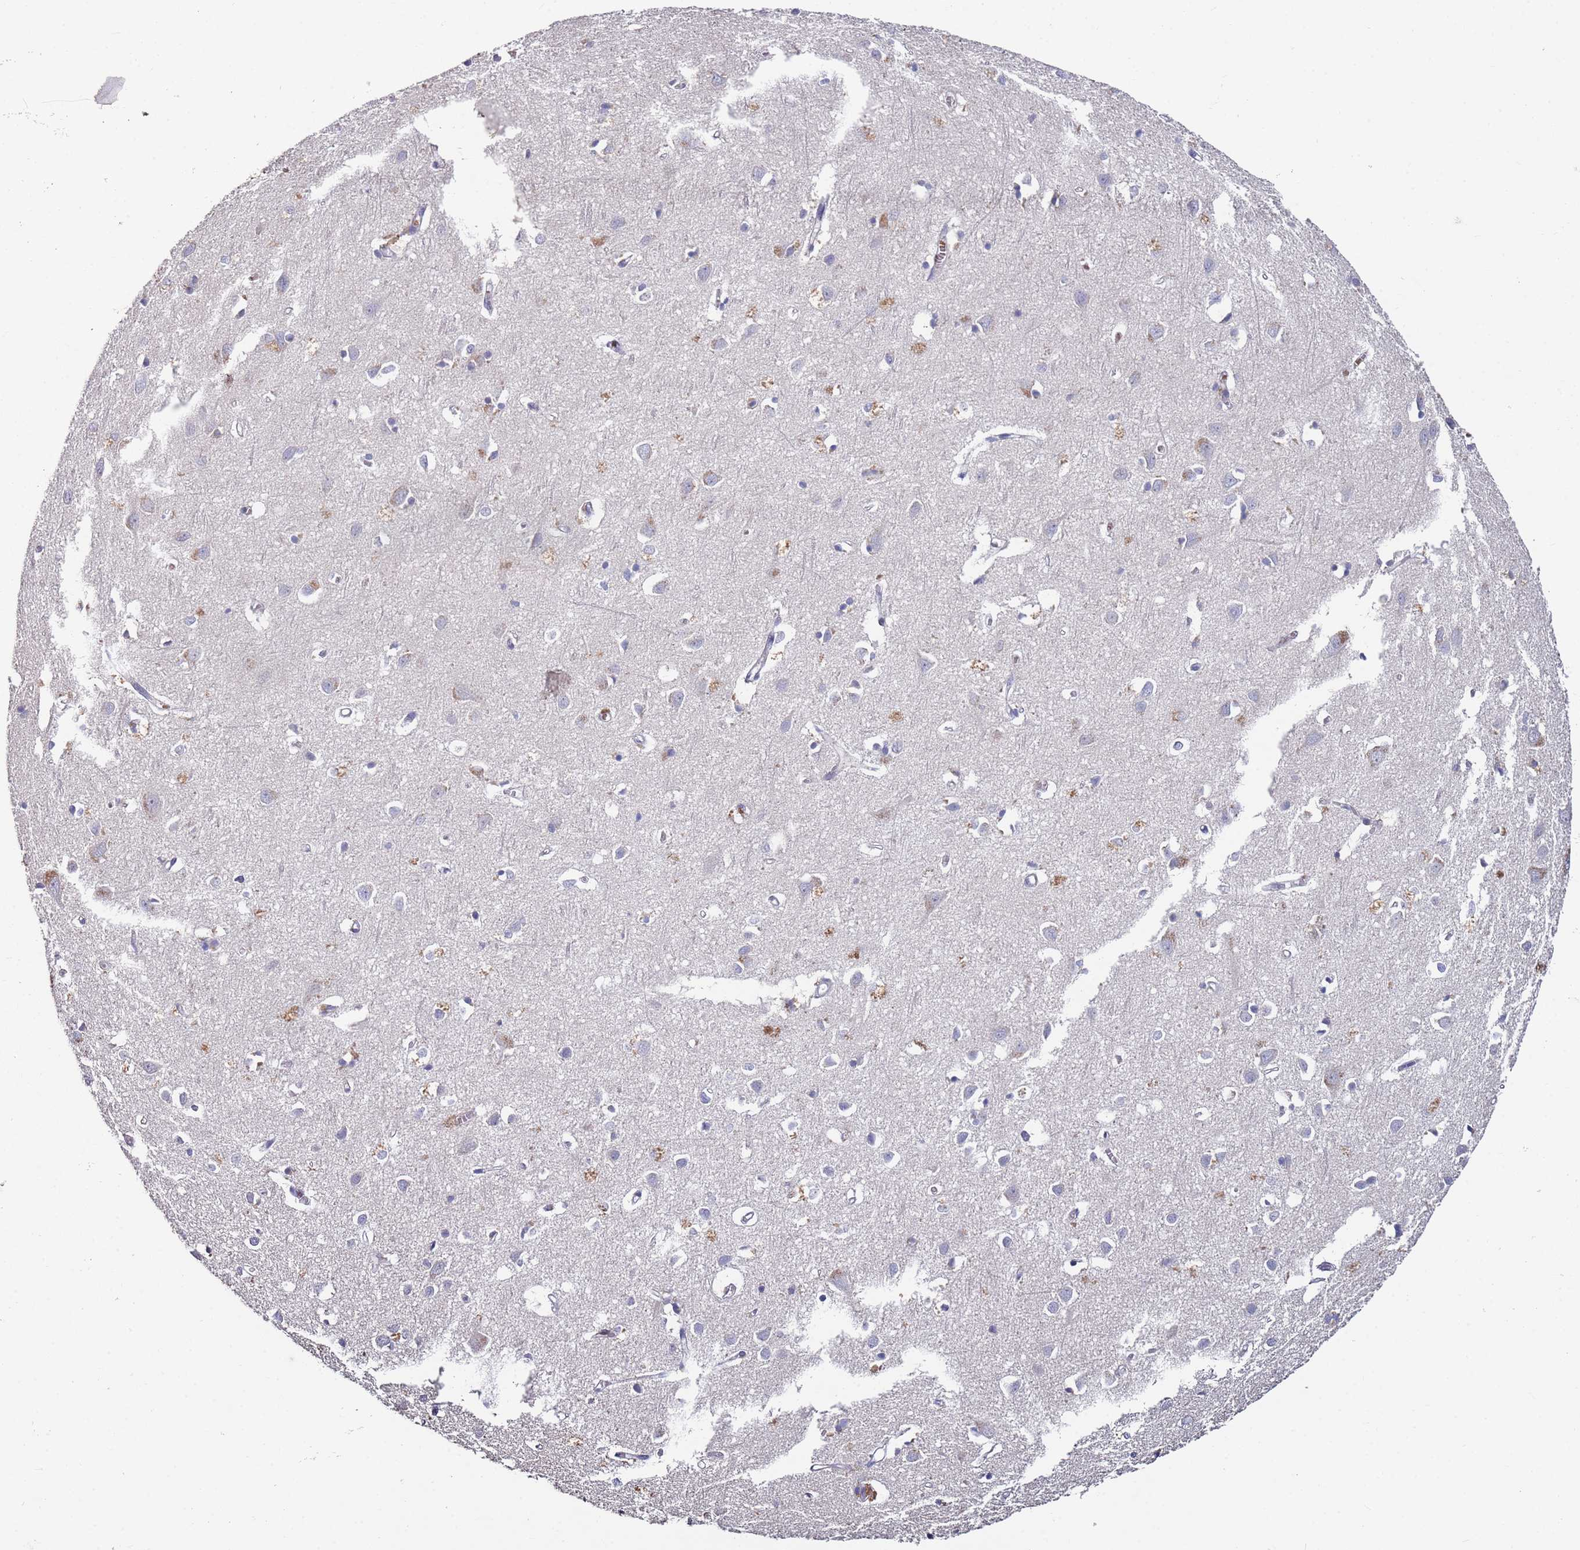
{"staining": {"intensity": "negative", "quantity": "none", "location": "none"}, "tissue": "cerebral cortex", "cell_type": "Endothelial cells", "image_type": "normal", "snomed": [{"axis": "morphology", "description": "Normal tissue, NOS"}, {"axis": "topography", "description": "Cerebral cortex"}], "caption": "High magnification brightfield microscopy of benign cerebral cortex stained with DAB (3,3'-diaminobenzidine) (brown) and counterstained with hematoxylin (blue): endothelial cells show no significant positivity.", "gene": "LACC1", "patient": {"sex": "female", "age": 64}}